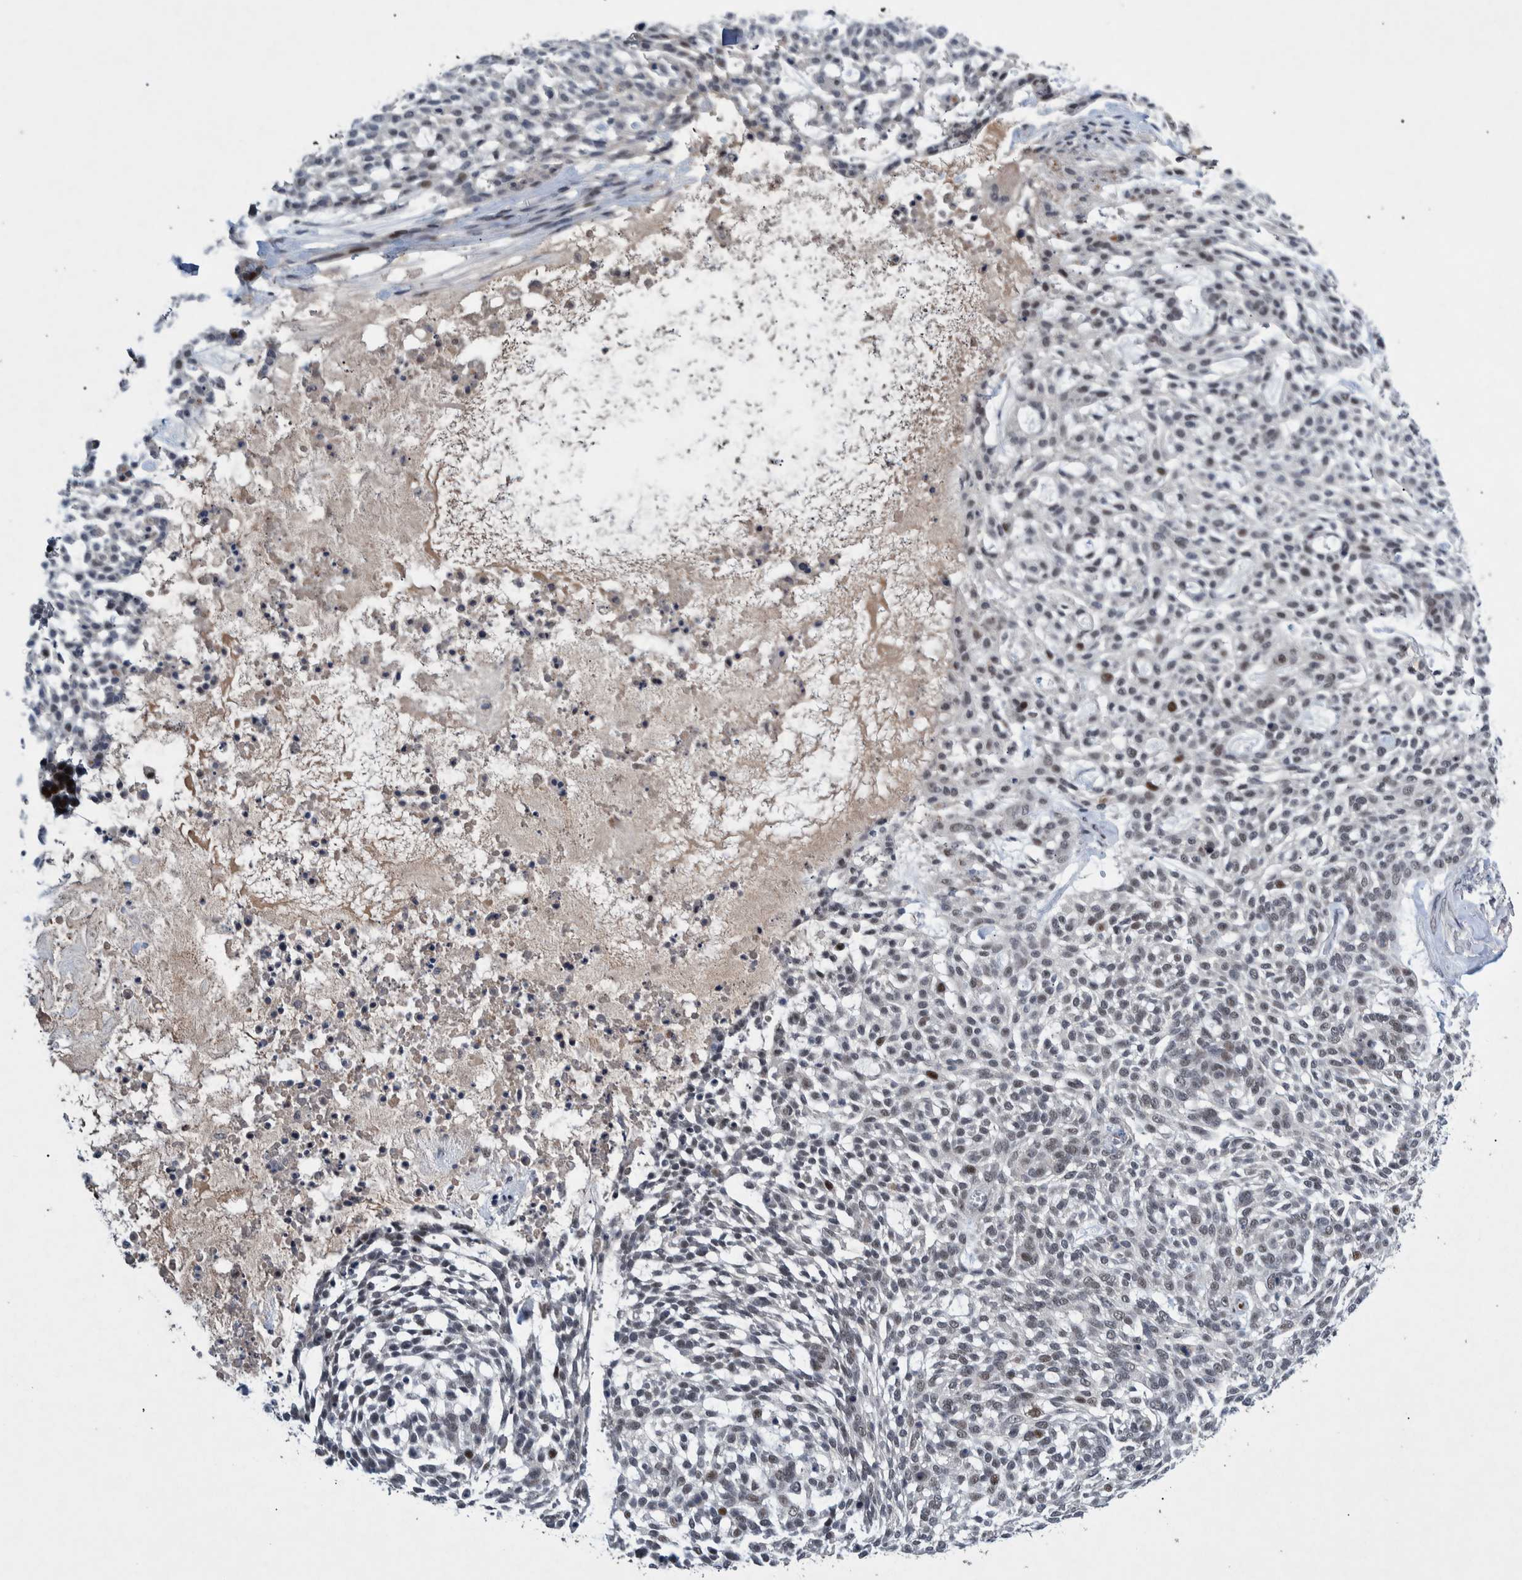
{"staining": {"intensity": "negative", "quantity": "none", "location": "none"}, "tissue": "skin cancer", "cell_type": "Tumor cells", "image_type": "cancer", "snomed": [{"axis": "morphology", "description": "Basal cell carcinoma"}, {"axis": "topography", "description": "Skin"}], "caption": "Skin basal cell carcinoma was stained to show a protein in brown. There is no significant positivity in tumor cells. (Immunohistochemistry, brightfield microscopy, high magnification).", "gene": "ESRP1", "patient": {"sex": "female", "age": 64}}